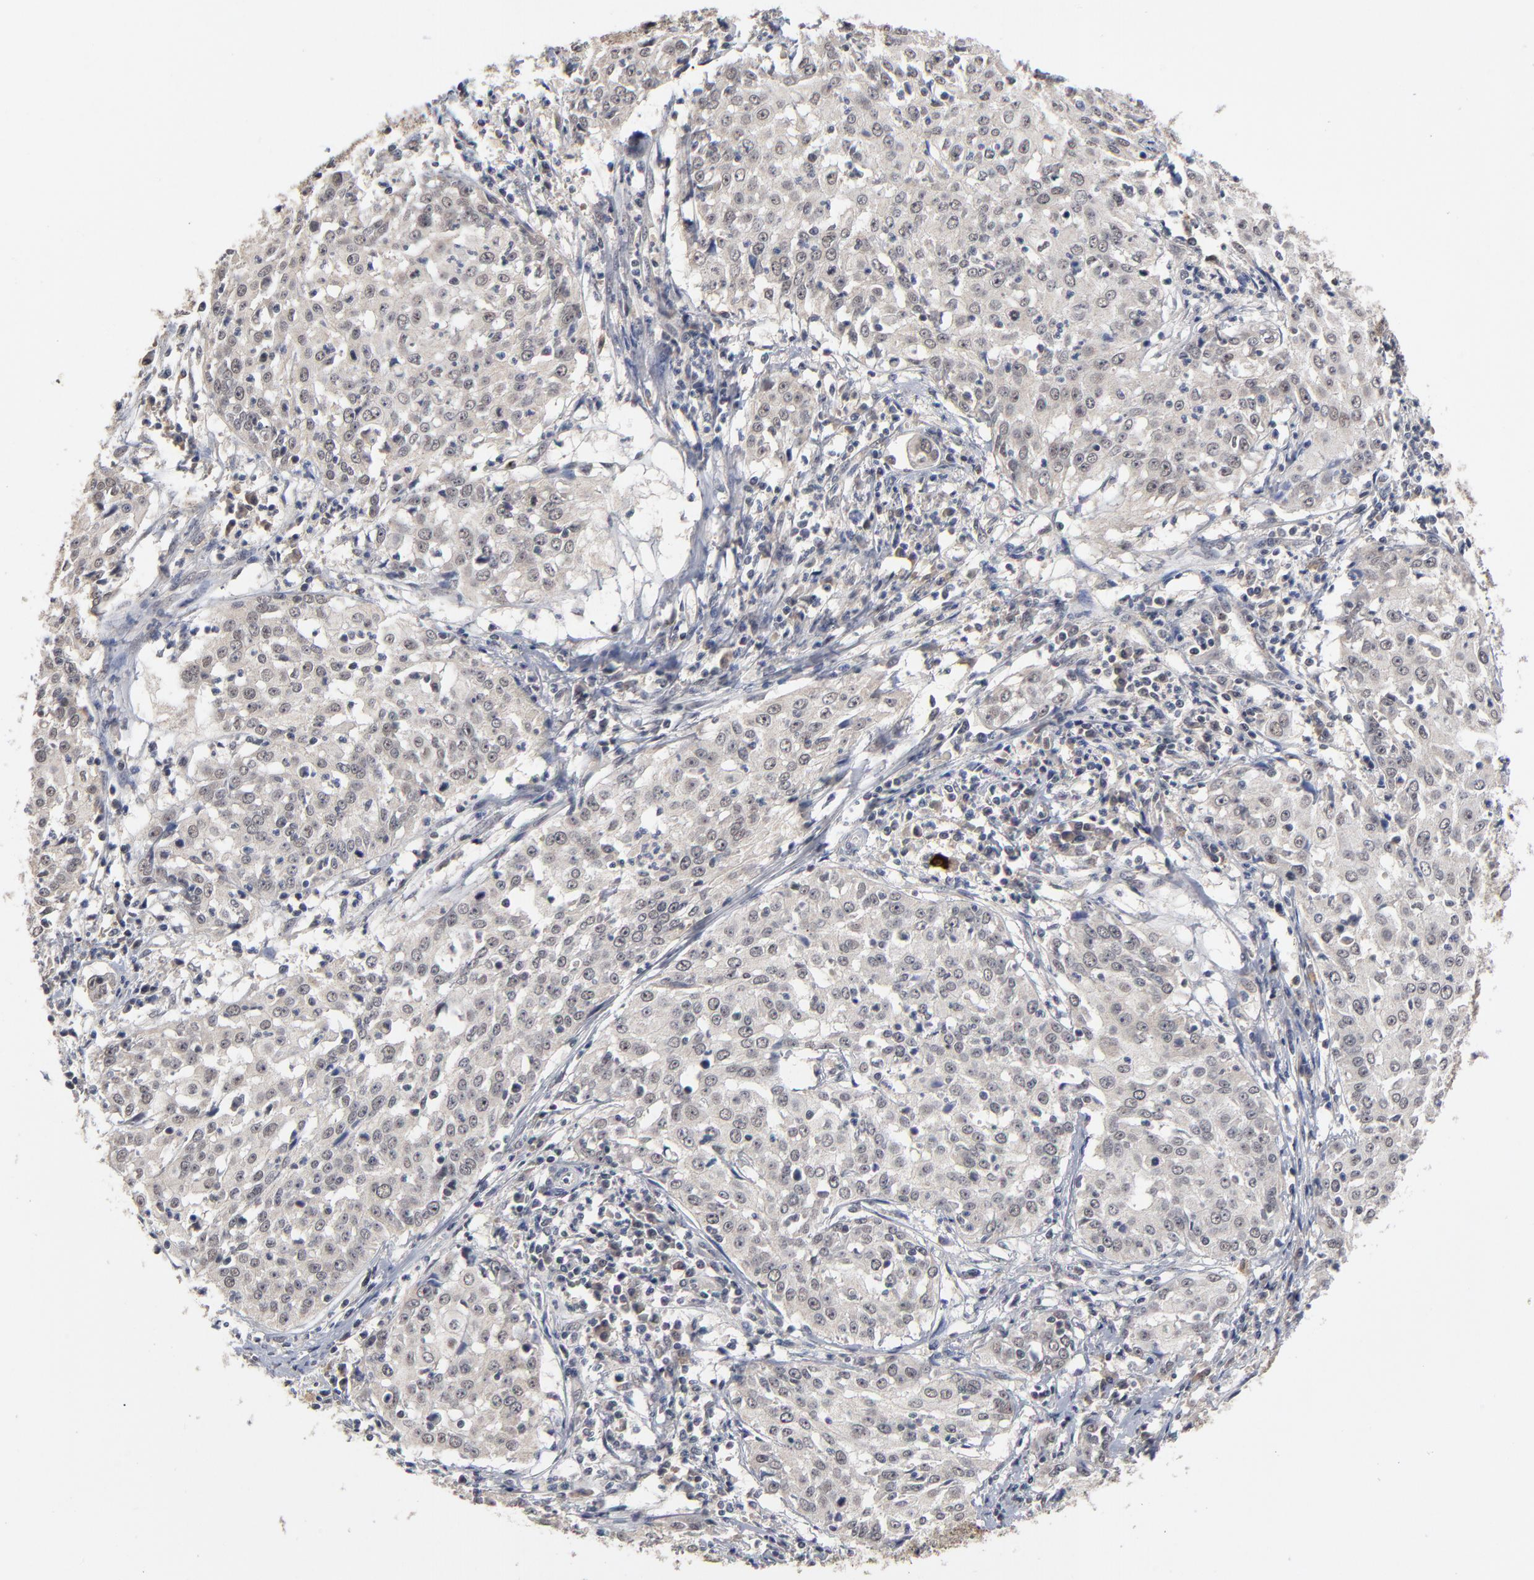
{"staining": {"intensity": "weak", "quantity": ">75%", "location": "cytoplasmic/membranous"}, "tissue": "cervical cancer", "cell_type": "Tumor cells", "image_type": "cancer", "snomed": [{"axis": "morphology", "description": "Squamous cell carcinoma, NOS"}, {"axis": "topography", "description": "Cervix"}], "caption": "Protein expression analysis of cervical squamous cell carcinoma shows weak cytoplasmic/membranous staining in approximately >75% of tumor cells.", "gene": "WSB1", "patient": {"sex": "female", "age": 39}}